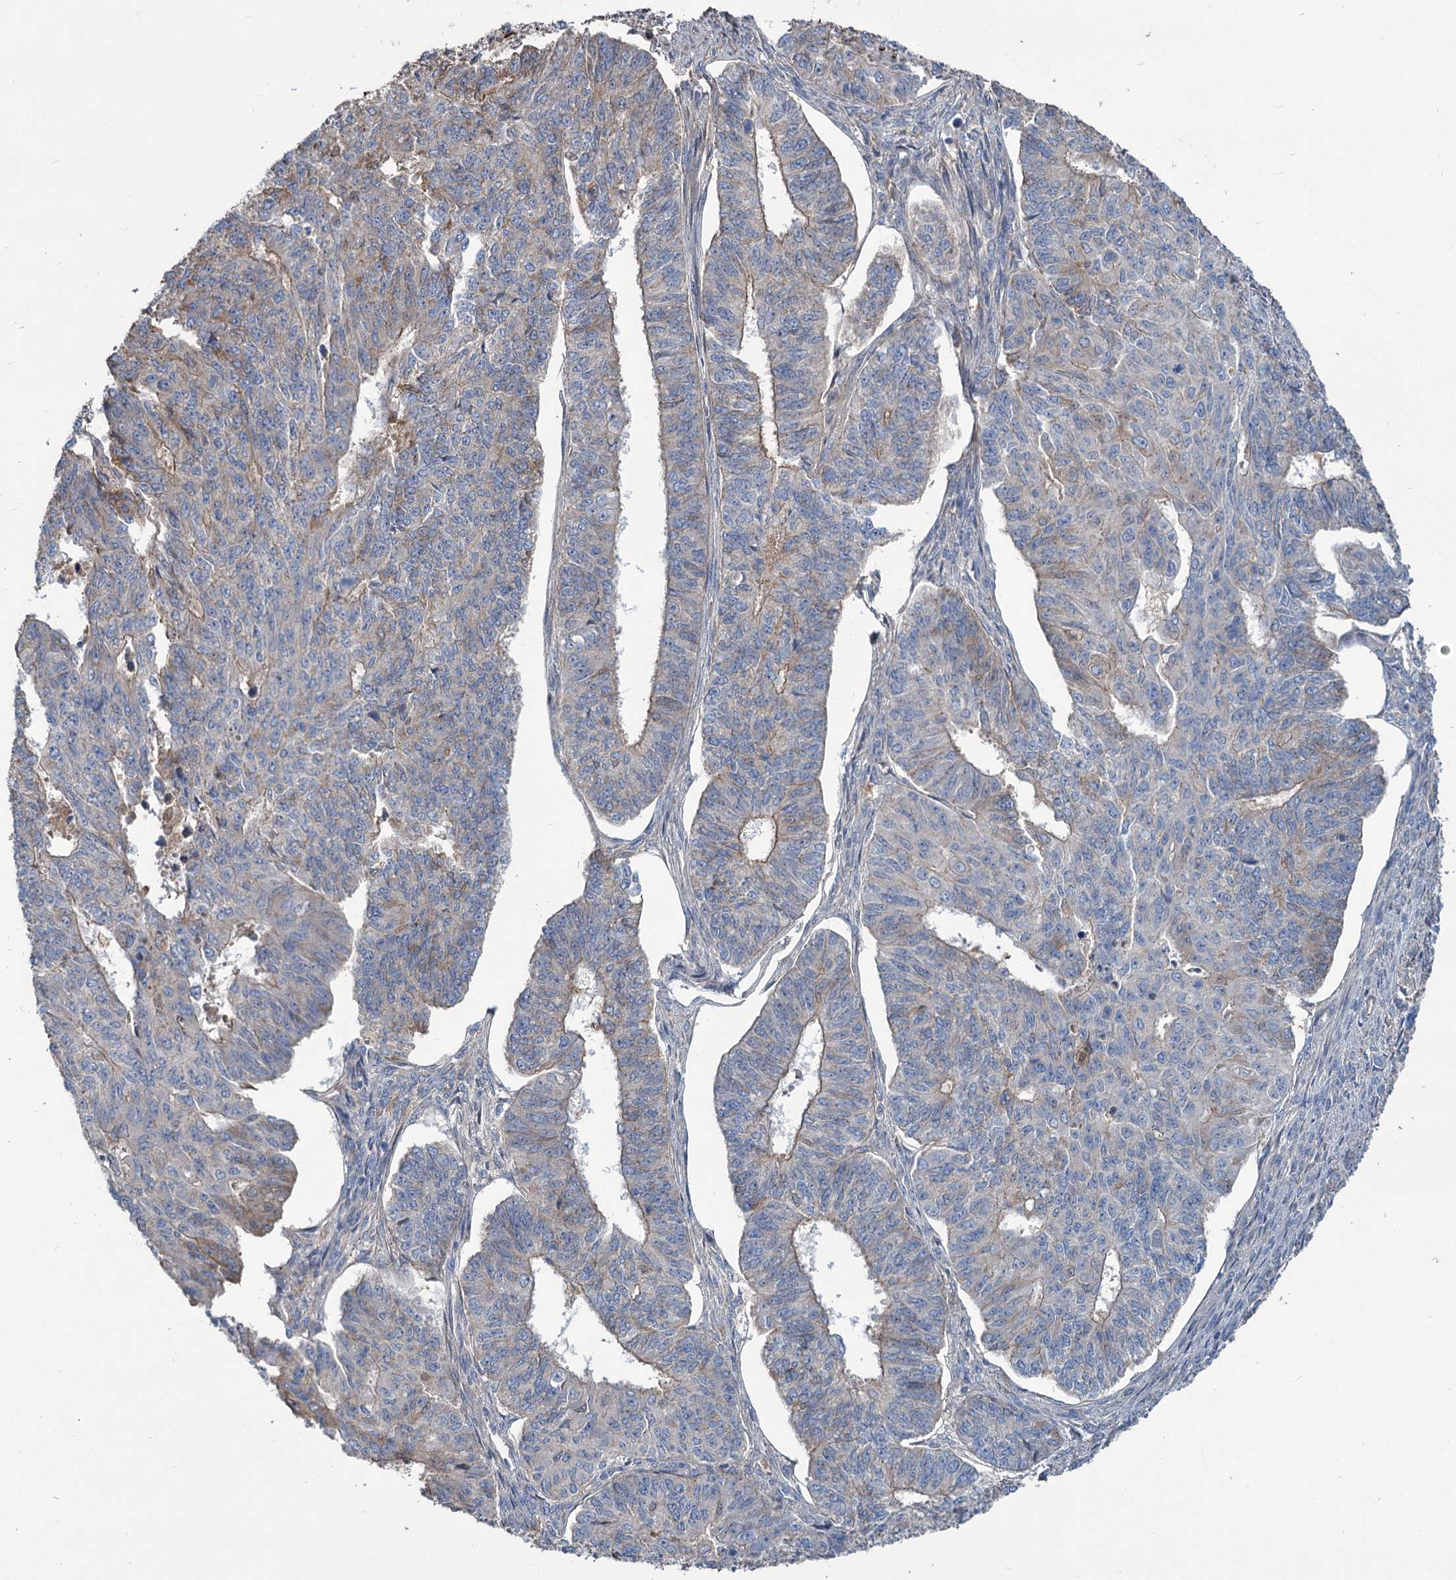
{"staining": {"intensity": "weak", "quantity": "<25%", "location": "cytoplasmic/membranous"}, "tissue": "endometrial cancer", "cell_type": "Tumor cells", "image_type": "cancer", "snomed": [{"axis": "morphology", "description": "Adenocarcinoma, NOS"}, {"axis": "topography", "description": "Endometrium"}], "caption": "Tumor cells show no significant positivity in endometrial cancer (adenocarcinoma).", "gene": "URAD", "patient": {"sex": "female", "age": 32}}